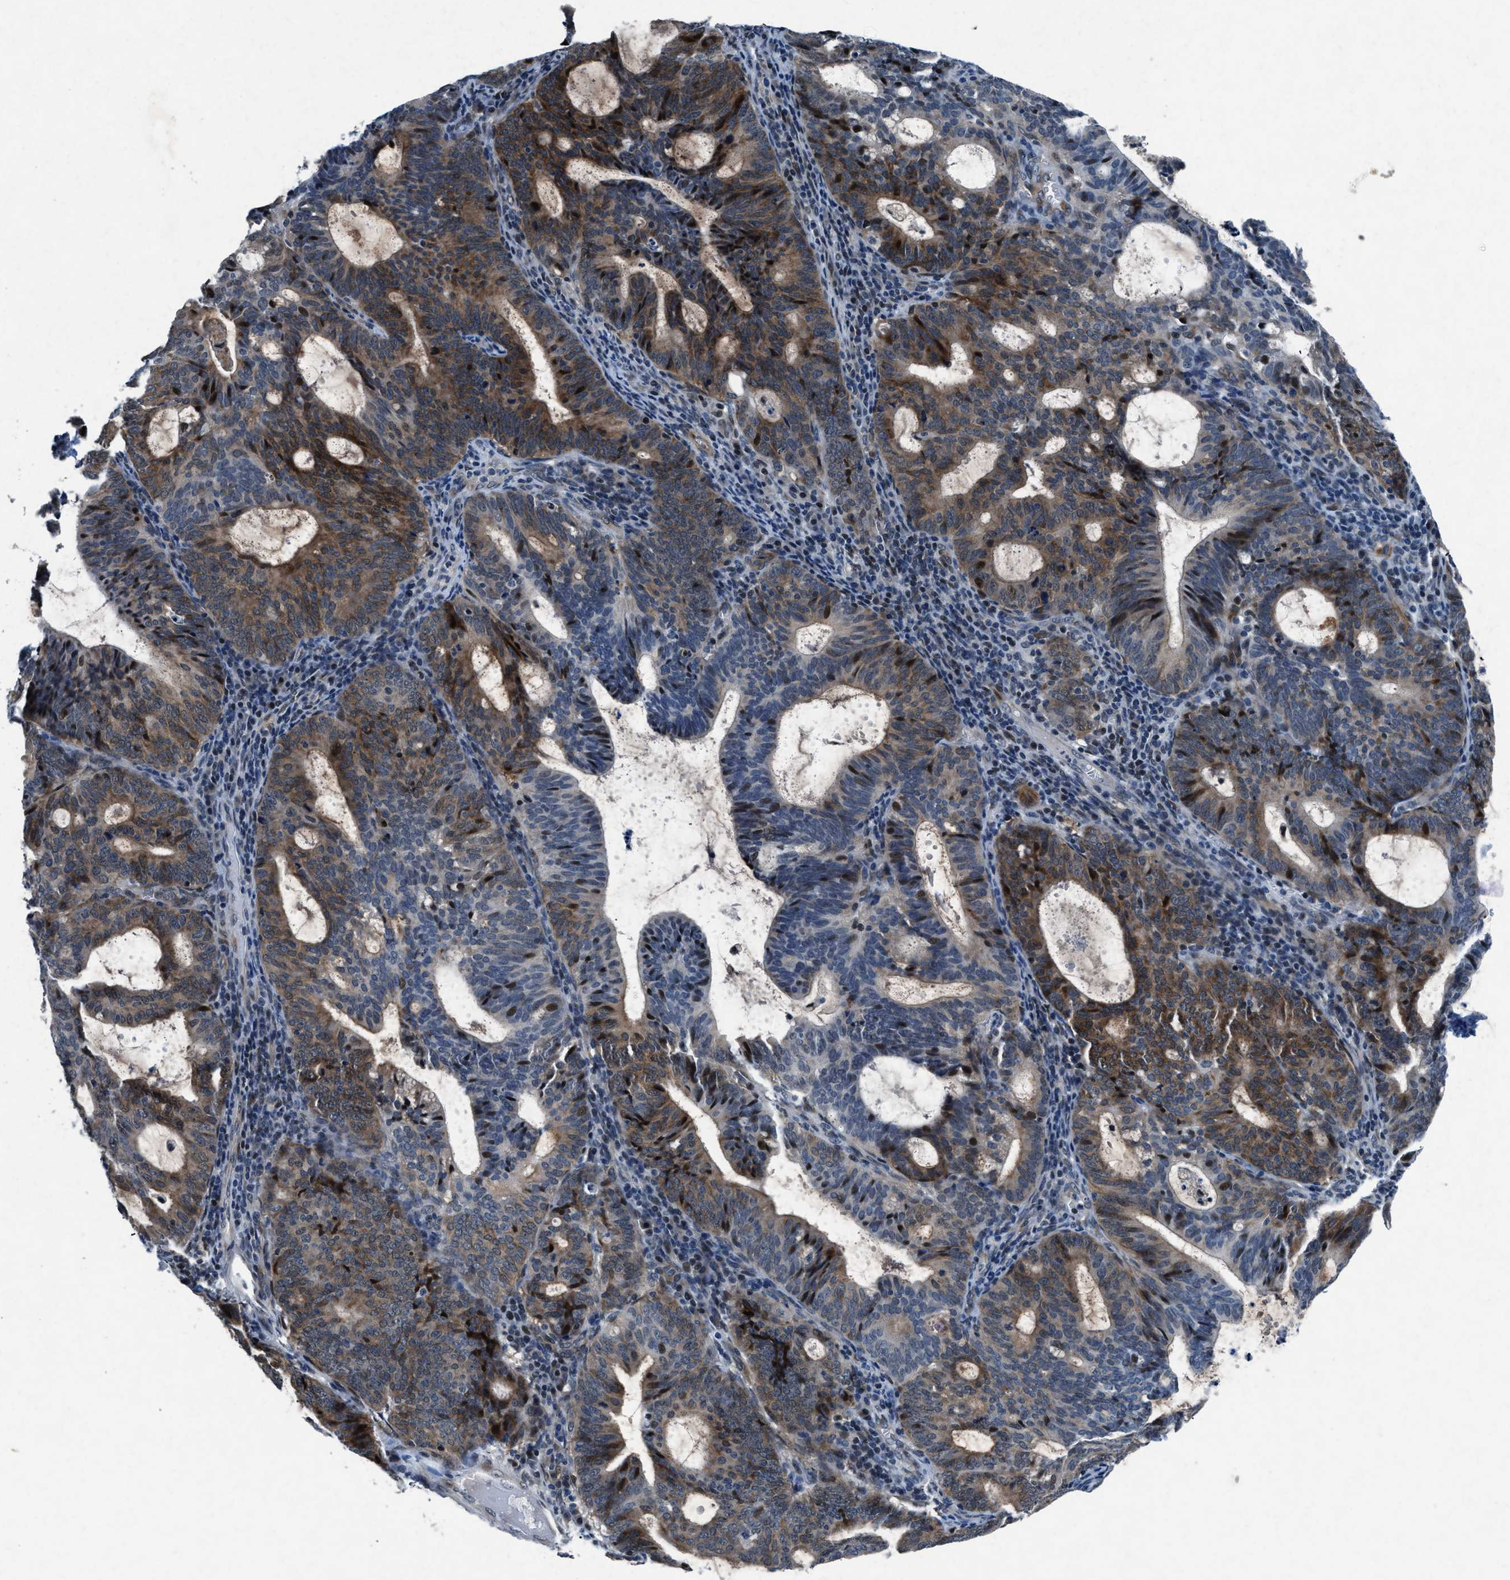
{"staining": {"intensity": "moderate", "quantity": ">75%", "location": "cytoplasmic/membranous,nuclear"}, "tissue": "endometrial cancer", "cell_type": "Tumor cells", "image_type": "cancer", "snomed": [{"axis": "morphology", "description": "Adenocarcinoma, NOS"}, {"axis": "topography", "description": "Uterus"}], "caption": "Endometrial cancer (adenocarcinoma) was stained to show a protein in brown. There is medium levels of moderate cytoplasmic/membranous and nuclear positivity in approximately >75% of tumor cells.", "gene": "PHLDA1", "patient": {"sex": "female", "age": 83}}